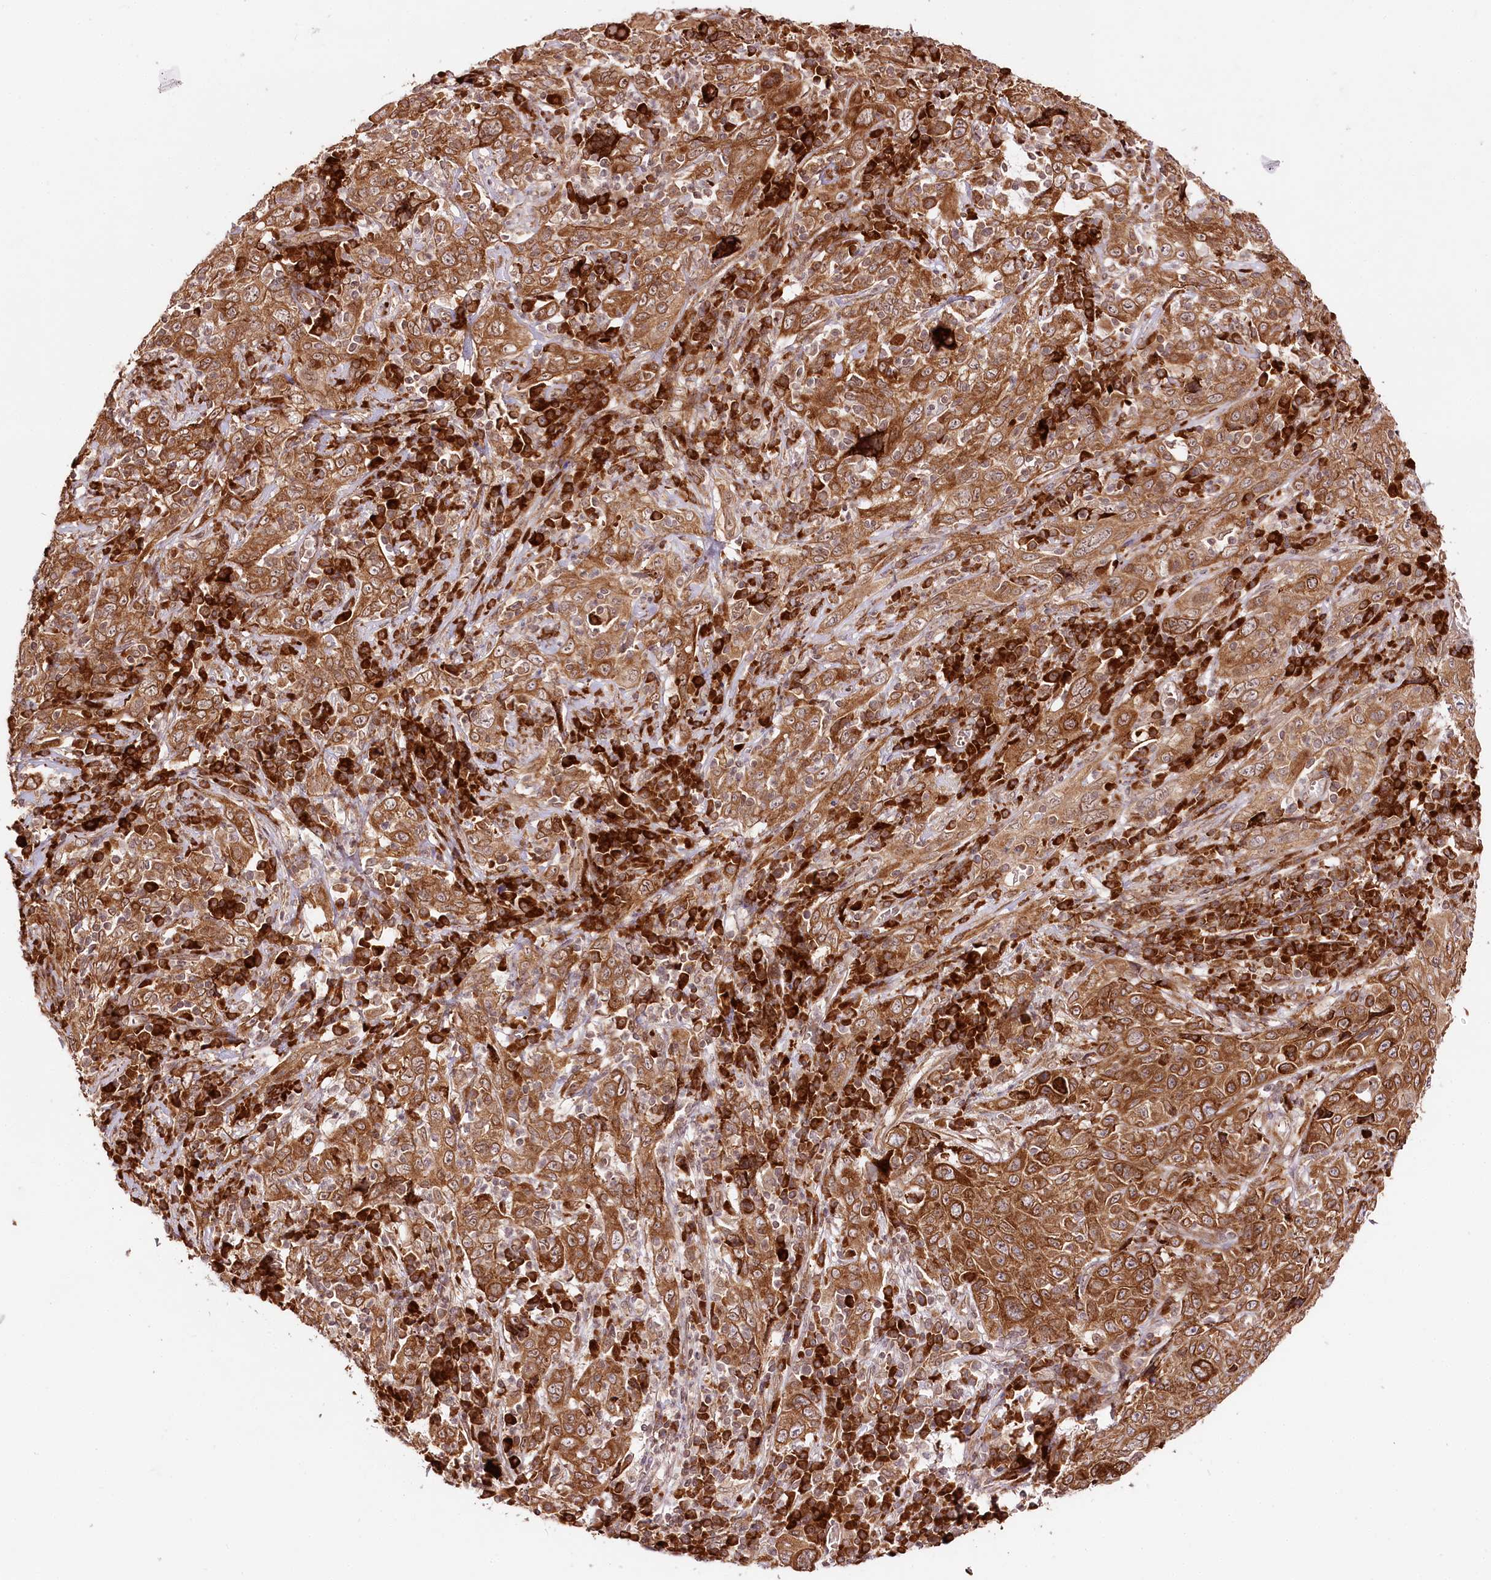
{"staining": {"intensity": "moderate", "quantity": ">75%", "location": "cytoplasmic/membranous"}, "tissue": "cervical cancer", "cell_type": "Tumor cells", "image_type": "cancer", "snomed": [{"axis": "morphology", "description": "Squamous cell carcinoma, NOS"}, {"axis": "topography", "description": "Cervix"}], "caption": "An image showing moderate cytoplasmic/membranous staining in approximately >75% of tumor cells in squamous cell carcinoma (cervical), as visualized by brown immunohistochemical staining.", "gene": "ENSG00000144785", "patient": {"sex": "female", "age": 46}}